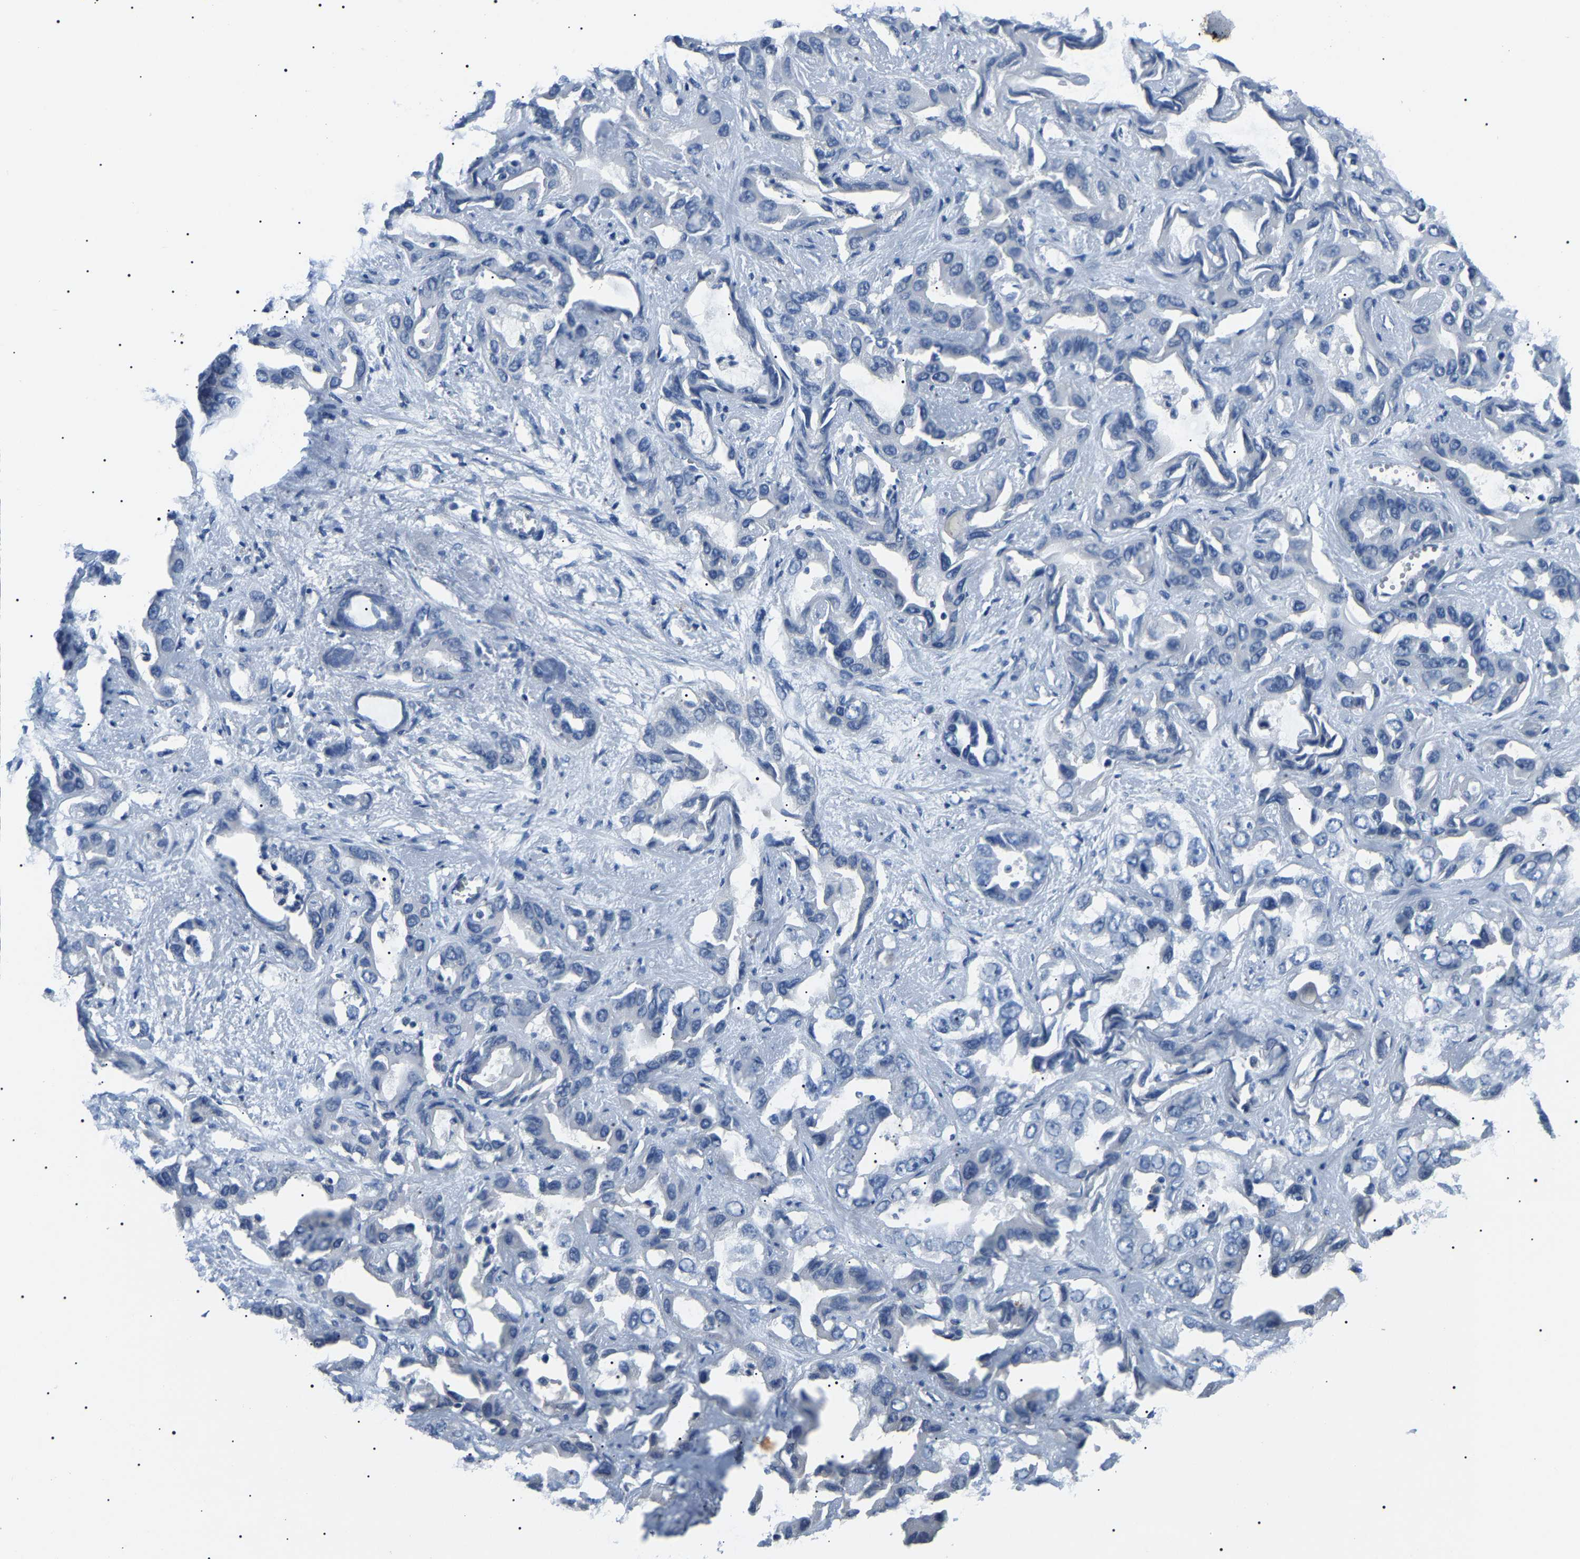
{"staining": {"intensity": "negative", "quantity": "none", "location": "none"}, "tissue": "liver cancer", "cell_type": "Tumor cells", "image_type": "cancer", "snomed": [{"axis": "morphology", "description": "Cholangiocarcinoma"}, {"axis": "topography", "description": "Liver"}], "caption": "Human cholangiocarcinoma (liver) stained for a protein using immunohistochemistry exhibits no staining in tumor cells.", "gene": "KLK15", "patient": {"sex": "female", "age": 52}}